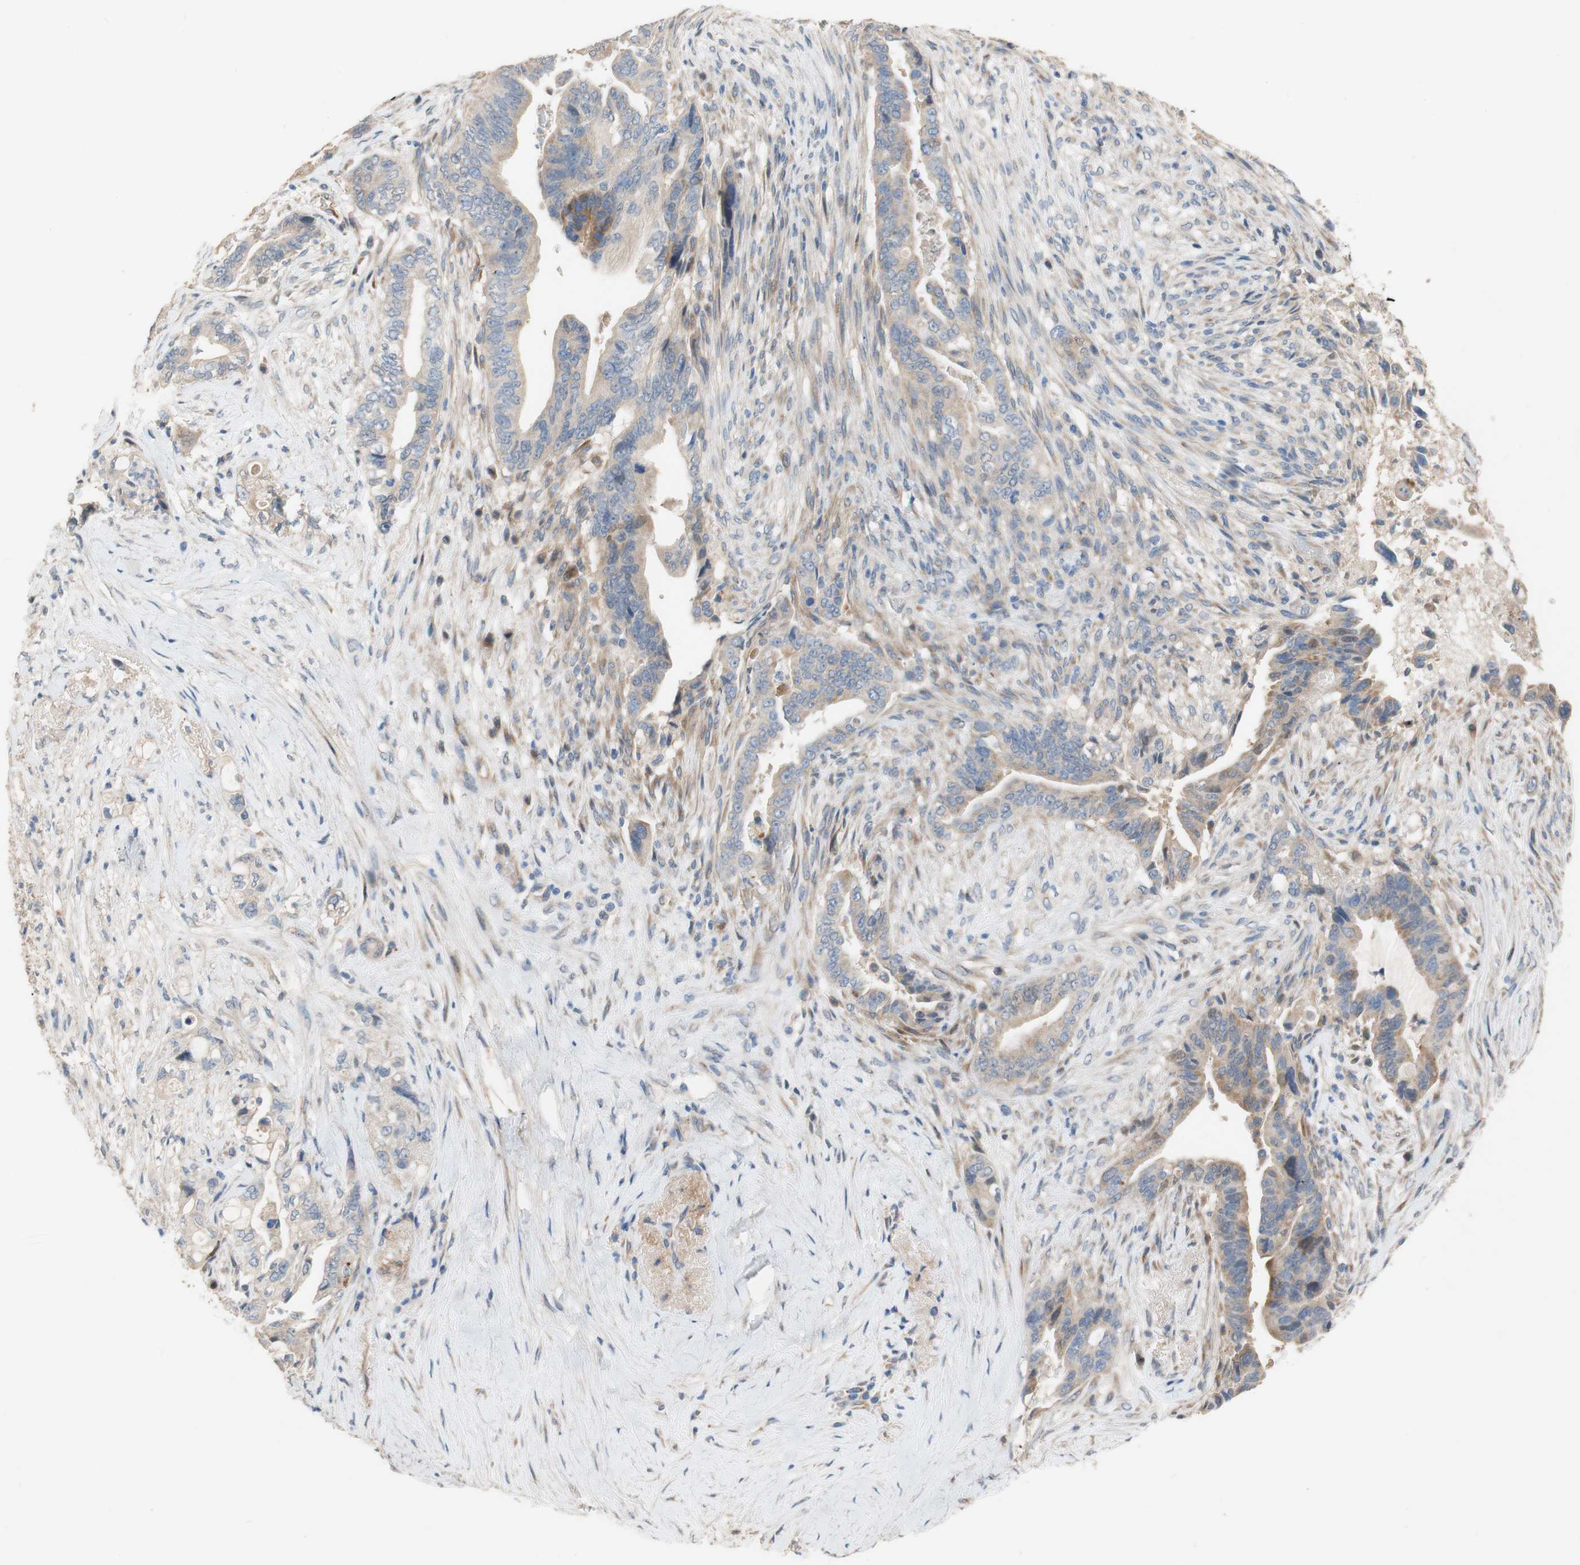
{"staining": {"intensity": "weak", "quantity": "25%-75%", "location": "cytoplasmic/membranous"}, "tissue": "pancreatic cancer", "cell_type": "Tumor cells", "image_type": "cancer", "snomed": [{"axis": "morphology", "description": "Adenocarcinoma, NOS"}, {"axis": "topography", "description": "Pancreas"}], "caption": "Pancreatic cancer was stained to show a protein in brown. There is low levels of weak cytoplasmic/membranous expression in approximately 25%-75% of tumor cells. The staining was performed using DAB (3,3'-diaminobenzidine) to visualize the protein expression in brown, while the nuclei were stained in blue with hematoxylin (Magnification: 20x).", "gene": "DKK3", "patient": {"sex": "male", "age": 70}}